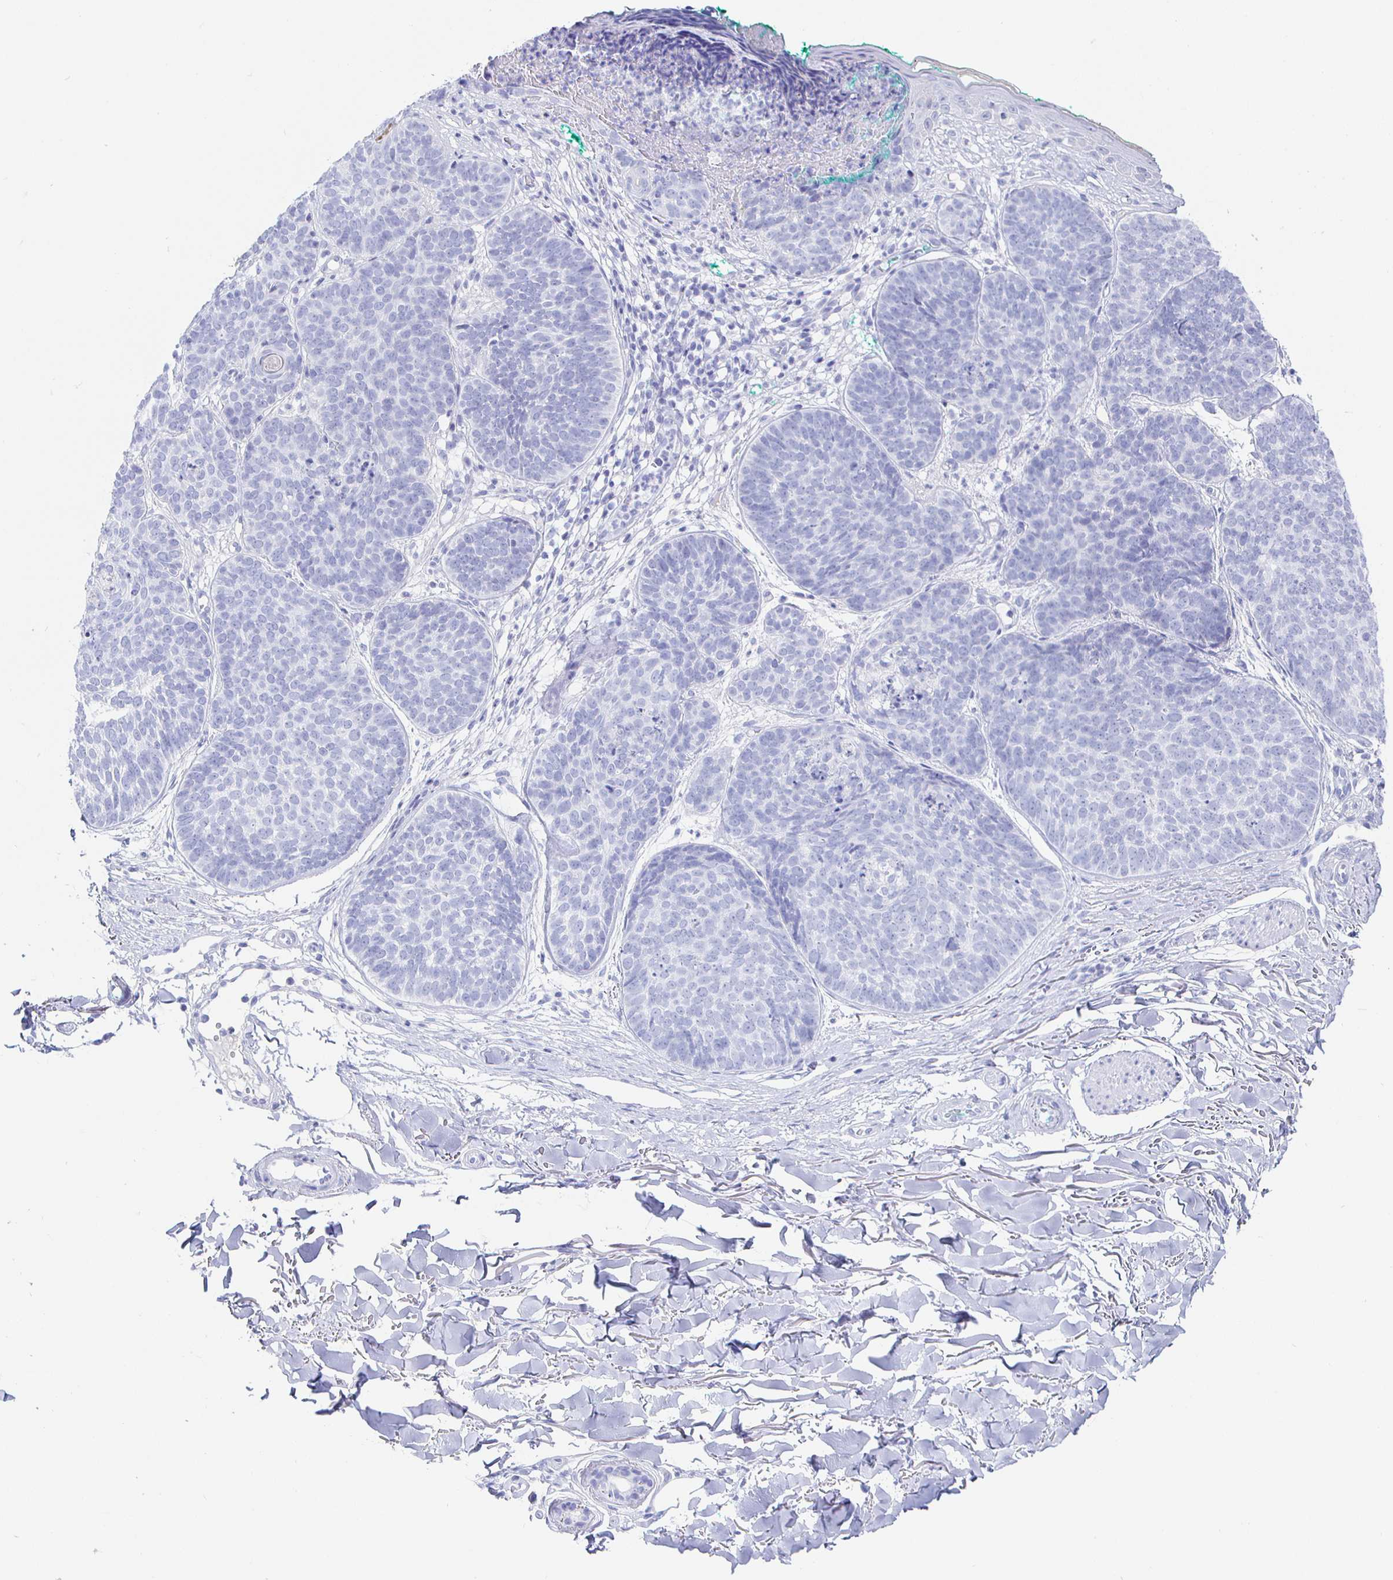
{"staining": {"intensity": "negative", "quantity": "none", "location": "none"}, "tissue": "skin cancer", "cell_type": "Tumor cells", "image_type": "cancer", "snomed": [{"axis": "morphology", "description": "Basal cell carcinoma"}, {"axis": "topography", "description": "Skin"}, {"axis": "topography", "description": "Skin of neck"}, {"axis": "topography", "description": "Skin of shoulder"}, {"axis": "topography", "description": "Skin of back"}], "caption": "Immunohistochemistry (IHC) histopathology image of neoplastic tissue: human skin cancer (basal cell carcinoma) stained with DAB reveals no significant protein staining in tumor cells. (Immunohistochemistry (IHC), brightfield microscopy, high magnification).", "gene": "CLCA1", "patient": {"sex": "male", "age": 80}}